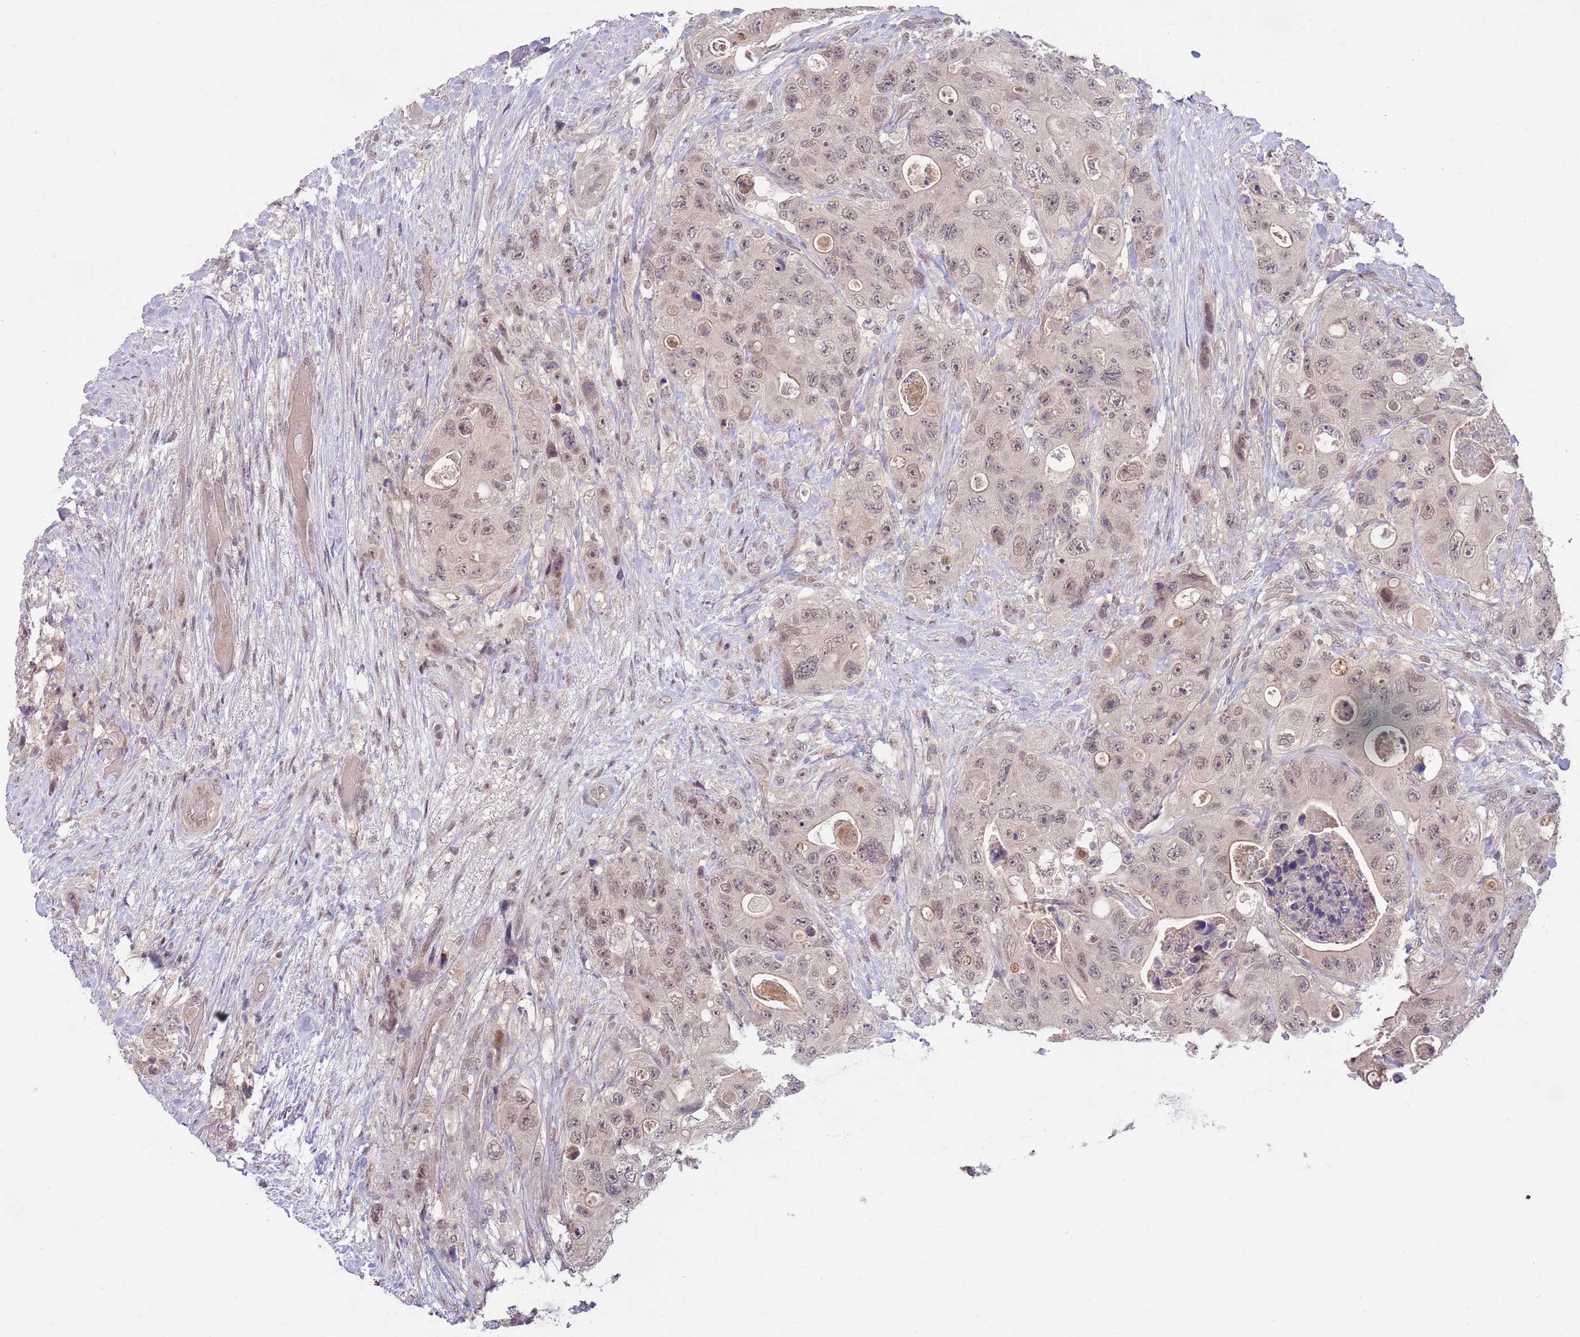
{"staining": {"intensity": "weak", "quantity": ">75%", "location": "nuclear"}, "tissue": "colorectal cancer", "cell_type": "Tumor cells", "image_type": "cancer", "snomed": [{"axis": "morphology", "description": "Adenocarcinoma, NOS"}, {"axis": "topography", "description": "Colon"}], "caption": "Immunohistochemistry (IHC) micrograph of colorectal cancer (adenocarcinoma) stained for a protein (brown), which reveals low levels of weak nuclear expression in about >75% of tumor cells.", "gene": "MEI1", "patient": {"sex": "female", "age": 46}}